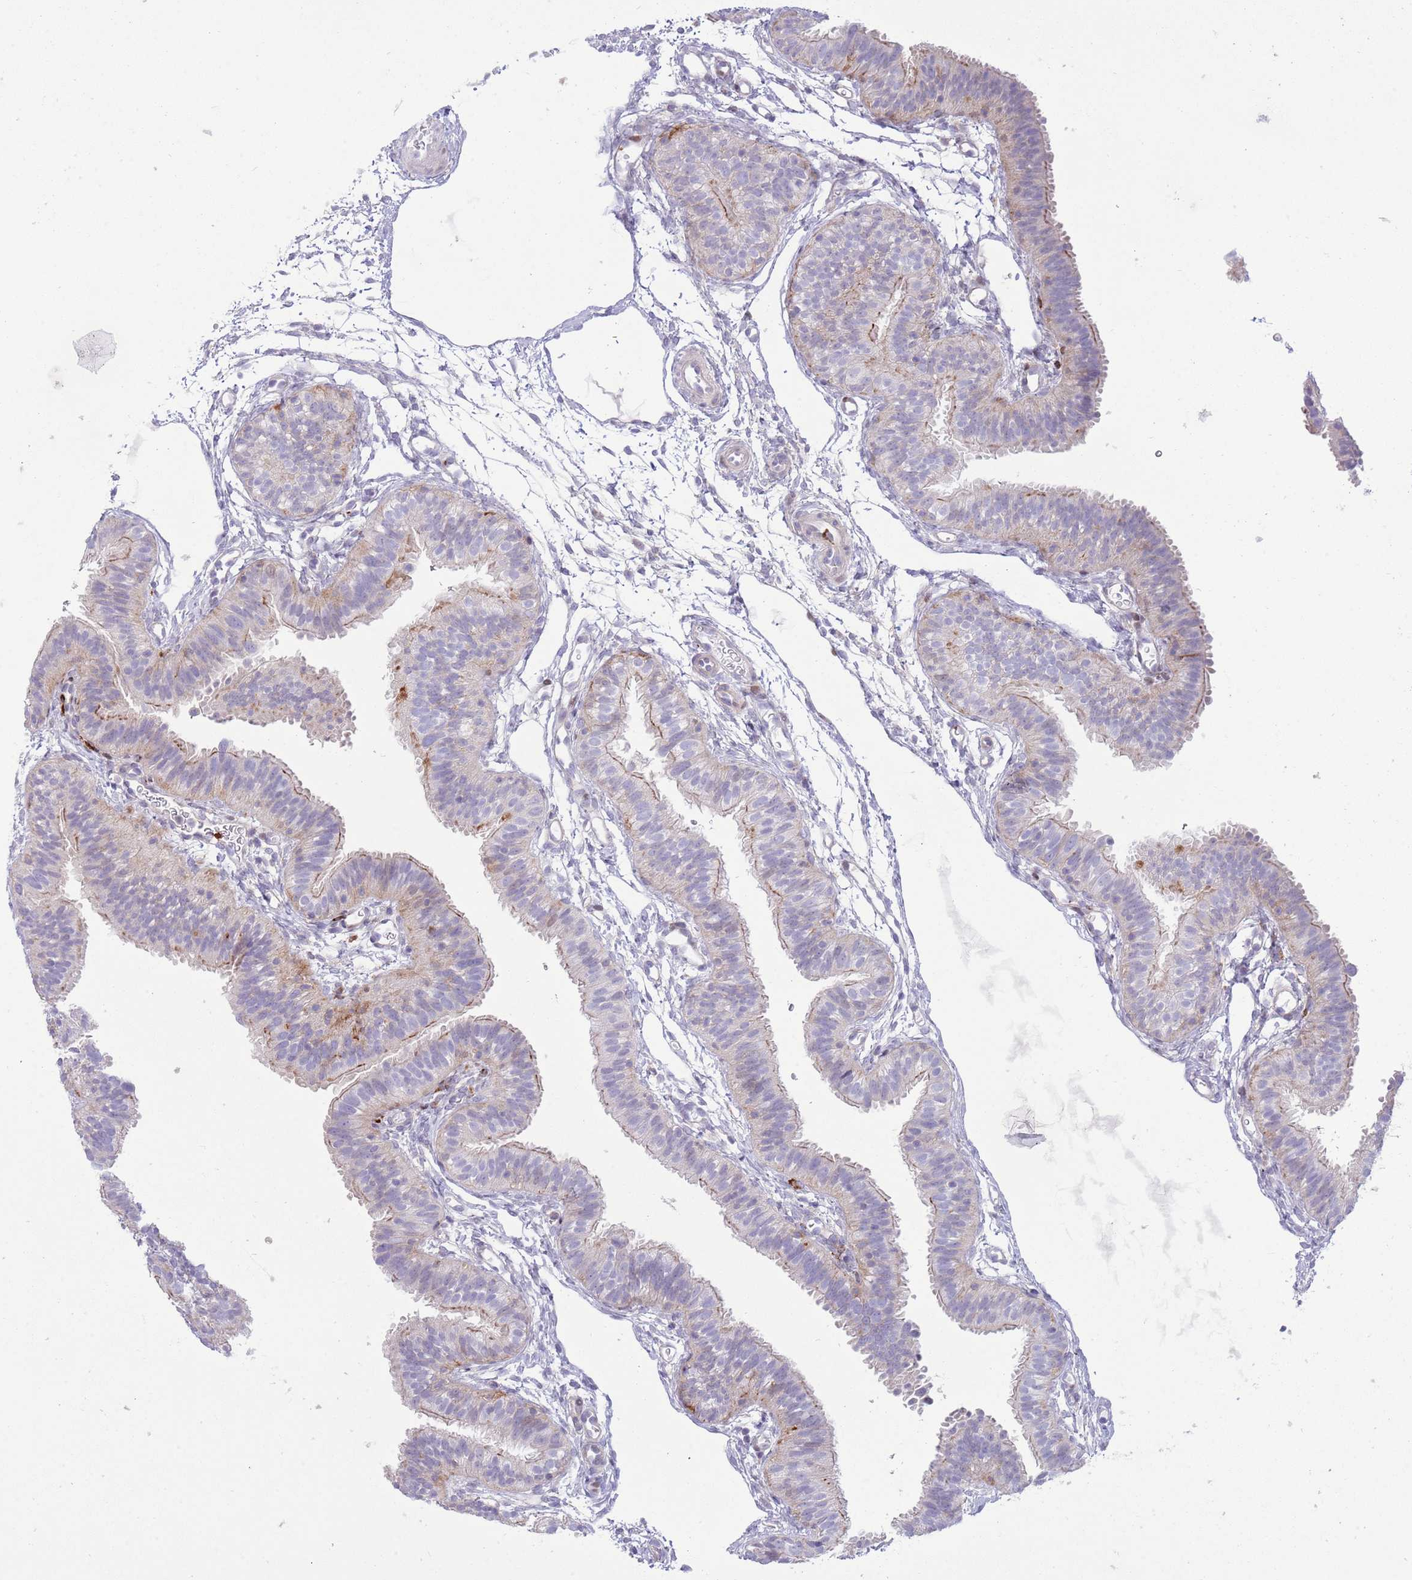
{"staining": {"intensity": "weak", "quantity": "25%-75%", "location": "cytoplasmic/membranous,nuclear"}, "tissue": "fallopian tube", "cell_type": "Glandular cells", "image_type": "normal", "snomed": [{"axis": "morphology", "description": "Normal tissue, NOS"}, {"axis": "topography", "description": "Fallopian tube"}], "caption": "The image reveals staining of benign fallopian tube, revealing weak cytoplasmic/membranous,nuclear protein staining (brown color) within glandular cells. Nuclei are stained in blue.", "gene": "ANO8", "patient": {"sex": "female", "age": 35}}